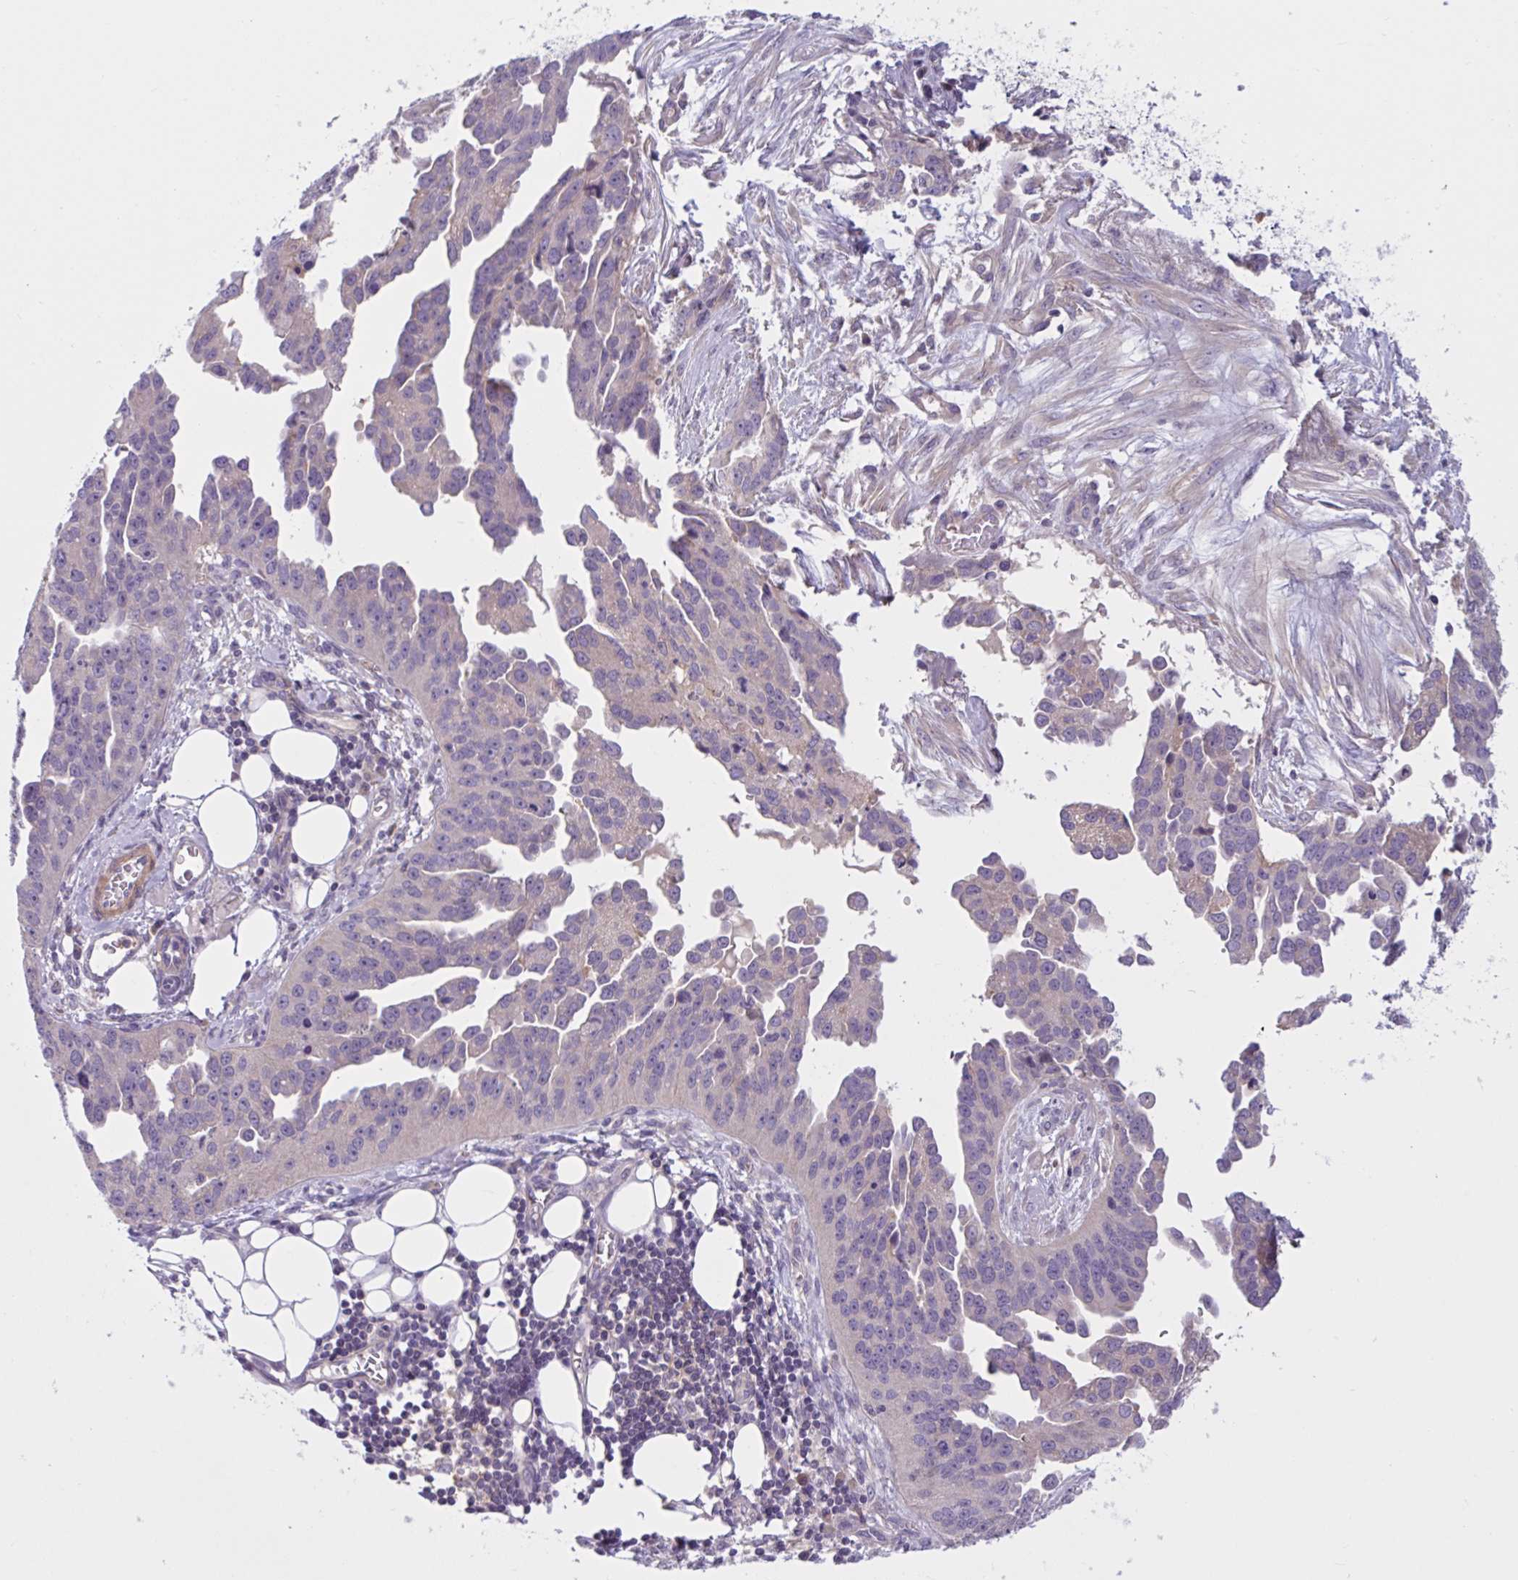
{"staining": {"intensity": "negative", "quantity": "none", "location": "none"}, "tissue": "ovarian cancer", "cell_type": "Tumor cells", "image_type": "cancer", "snomed": [{"axis": "morphology", "description": "Cystadenocarcinoma, serous, NOS"}, {"axis": "topography", "description": "Ovary"}], "caption": "This photomicrograph is of serous cystadenocarcinoma (ovarian) stained with IHC to label a protein in brown with the nuclei are counter-stained blue. There is no positivity in tumor cells. (Brightfield microscopy of DAB immunohistochemistry at high magnification).", "gene": "WNT9B", "patient": {"sex": "female", "age": 75}}